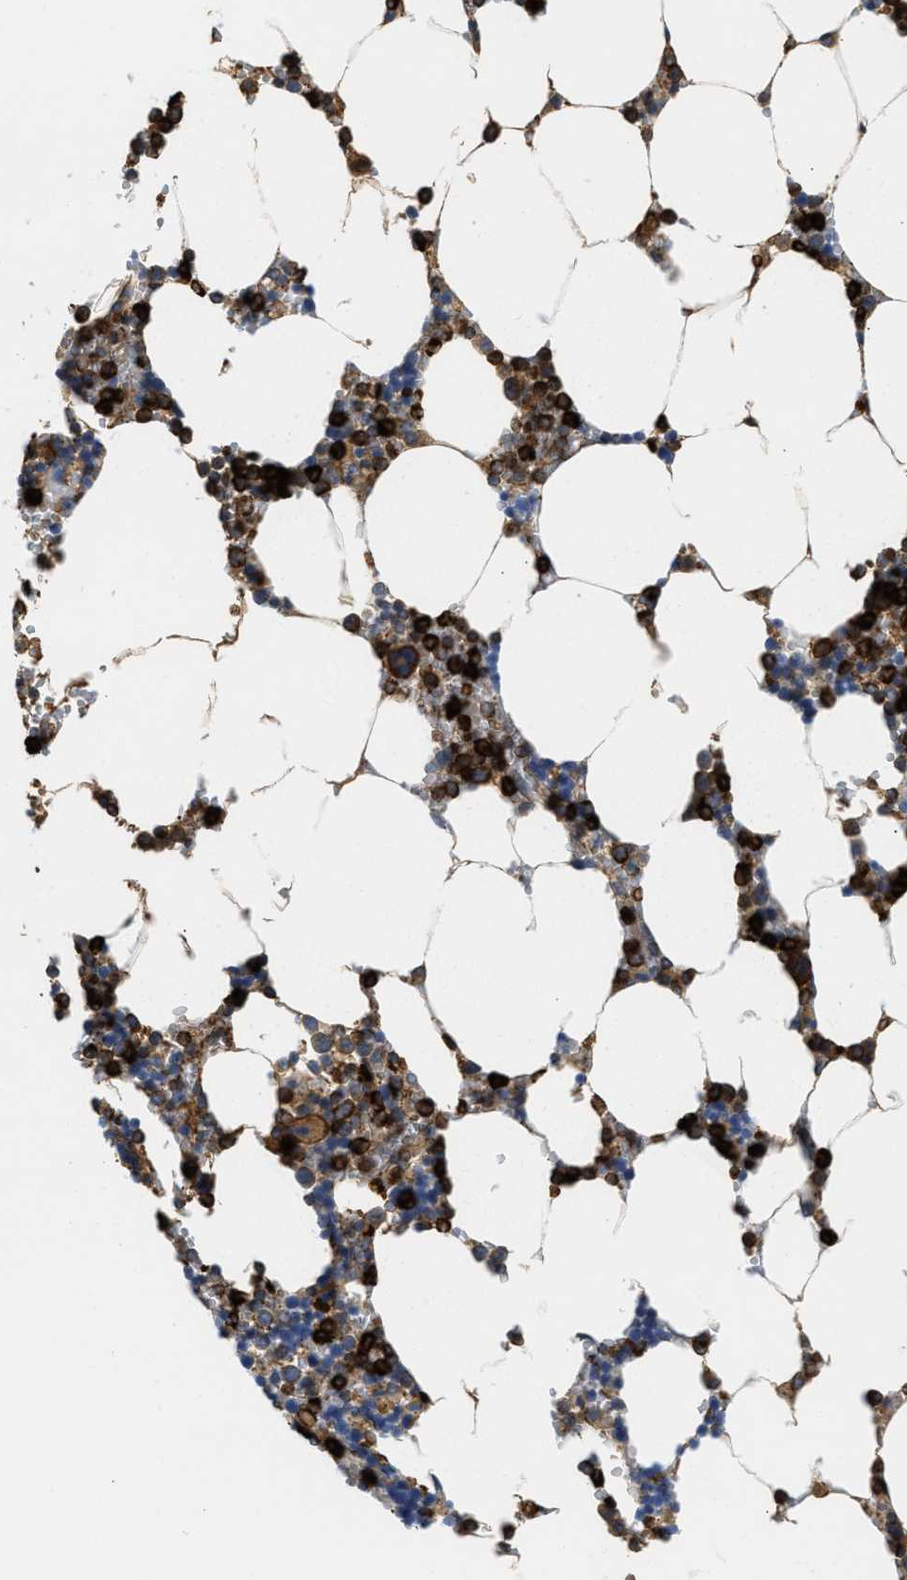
{"staining": {"intensity": "strong", "quantity": ">75%", "location": "cytoplasmic/membranous"}, "tissue": "bone marrow", "cell_type": "Hematopoietic cells", "image_type": "normal", "snomed": [{"axis": "morphology", "description": "Normal tissue, NOS"}, {"axis": "topography", "description": "Bone marrow"}], "caption": "Immunohistochemical staining of benign human bone marrow shows >75% levels of strong cytoplasmic/membranous protein expression in about >75% of hematopoietic cells. Using DAB (3,3'-diaminobenzidine) (brown) and hematoxylin (blue) stains, captured at high magnification using brightfield microscopy.", "gene": "SAMD9L", "patient": {"sex": "male", "age": 70}}